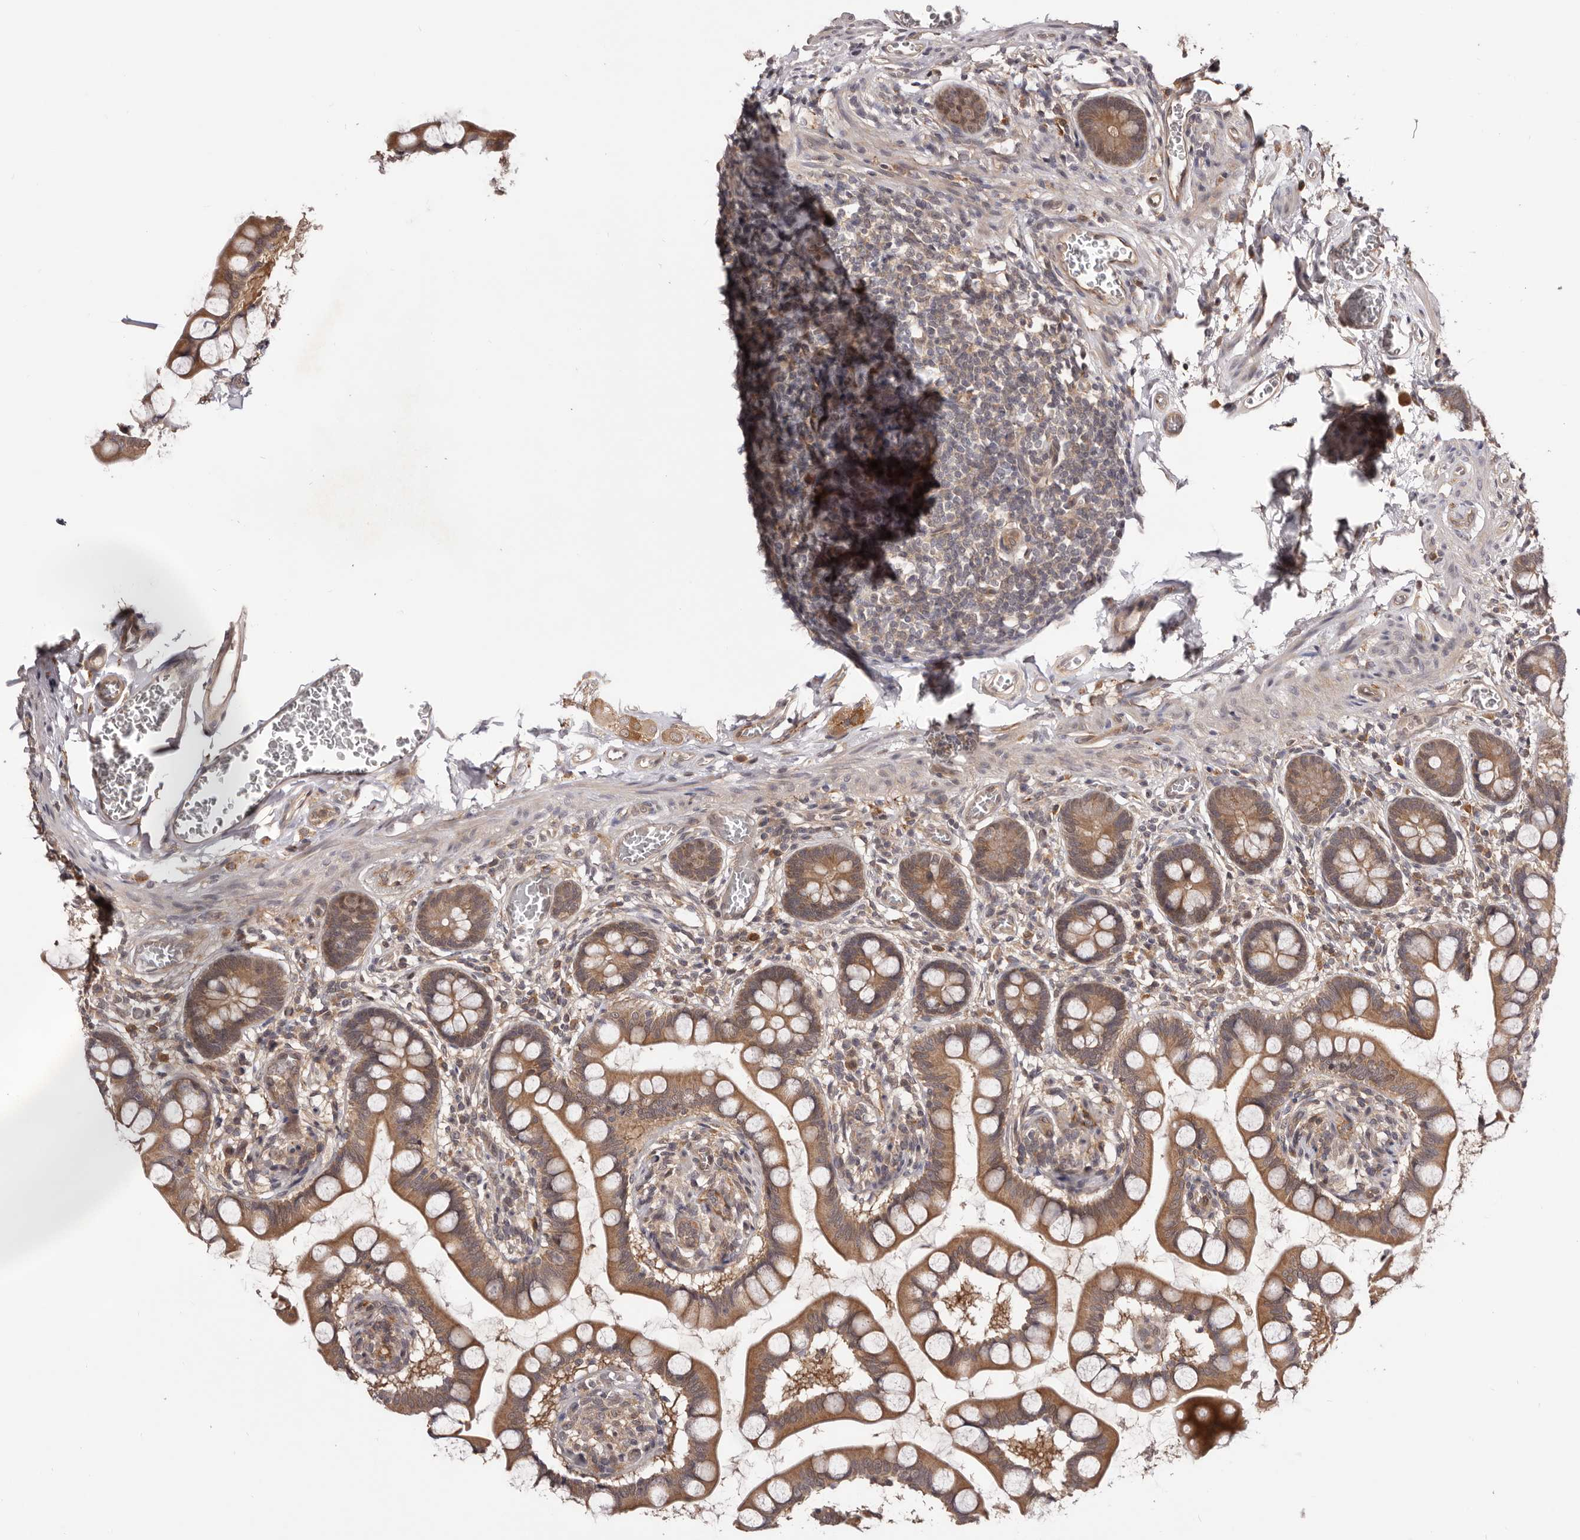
{"staining": {"intensity": "moderate", "quantity": ">75%", "location": "cytoplasmic/membranous"}, "tissue": "small intestine", "cell_type": "Glandular cells", "image_type": "normal", "snomed": [{"axis": "morphology", "description": "Normal tissue, NOS"}, {"axis": "topography", "description": "Small intestine"}], "caption": "IHC (DAB (3,3'-diaminobenzidine)) staining of unremarkable human small intestine reveals moderate cytoplasmic/membranous protein expression in about >75% of glandular cells.", "gene": "MDP1", "patient": {"sex": "male", "age": 52}}